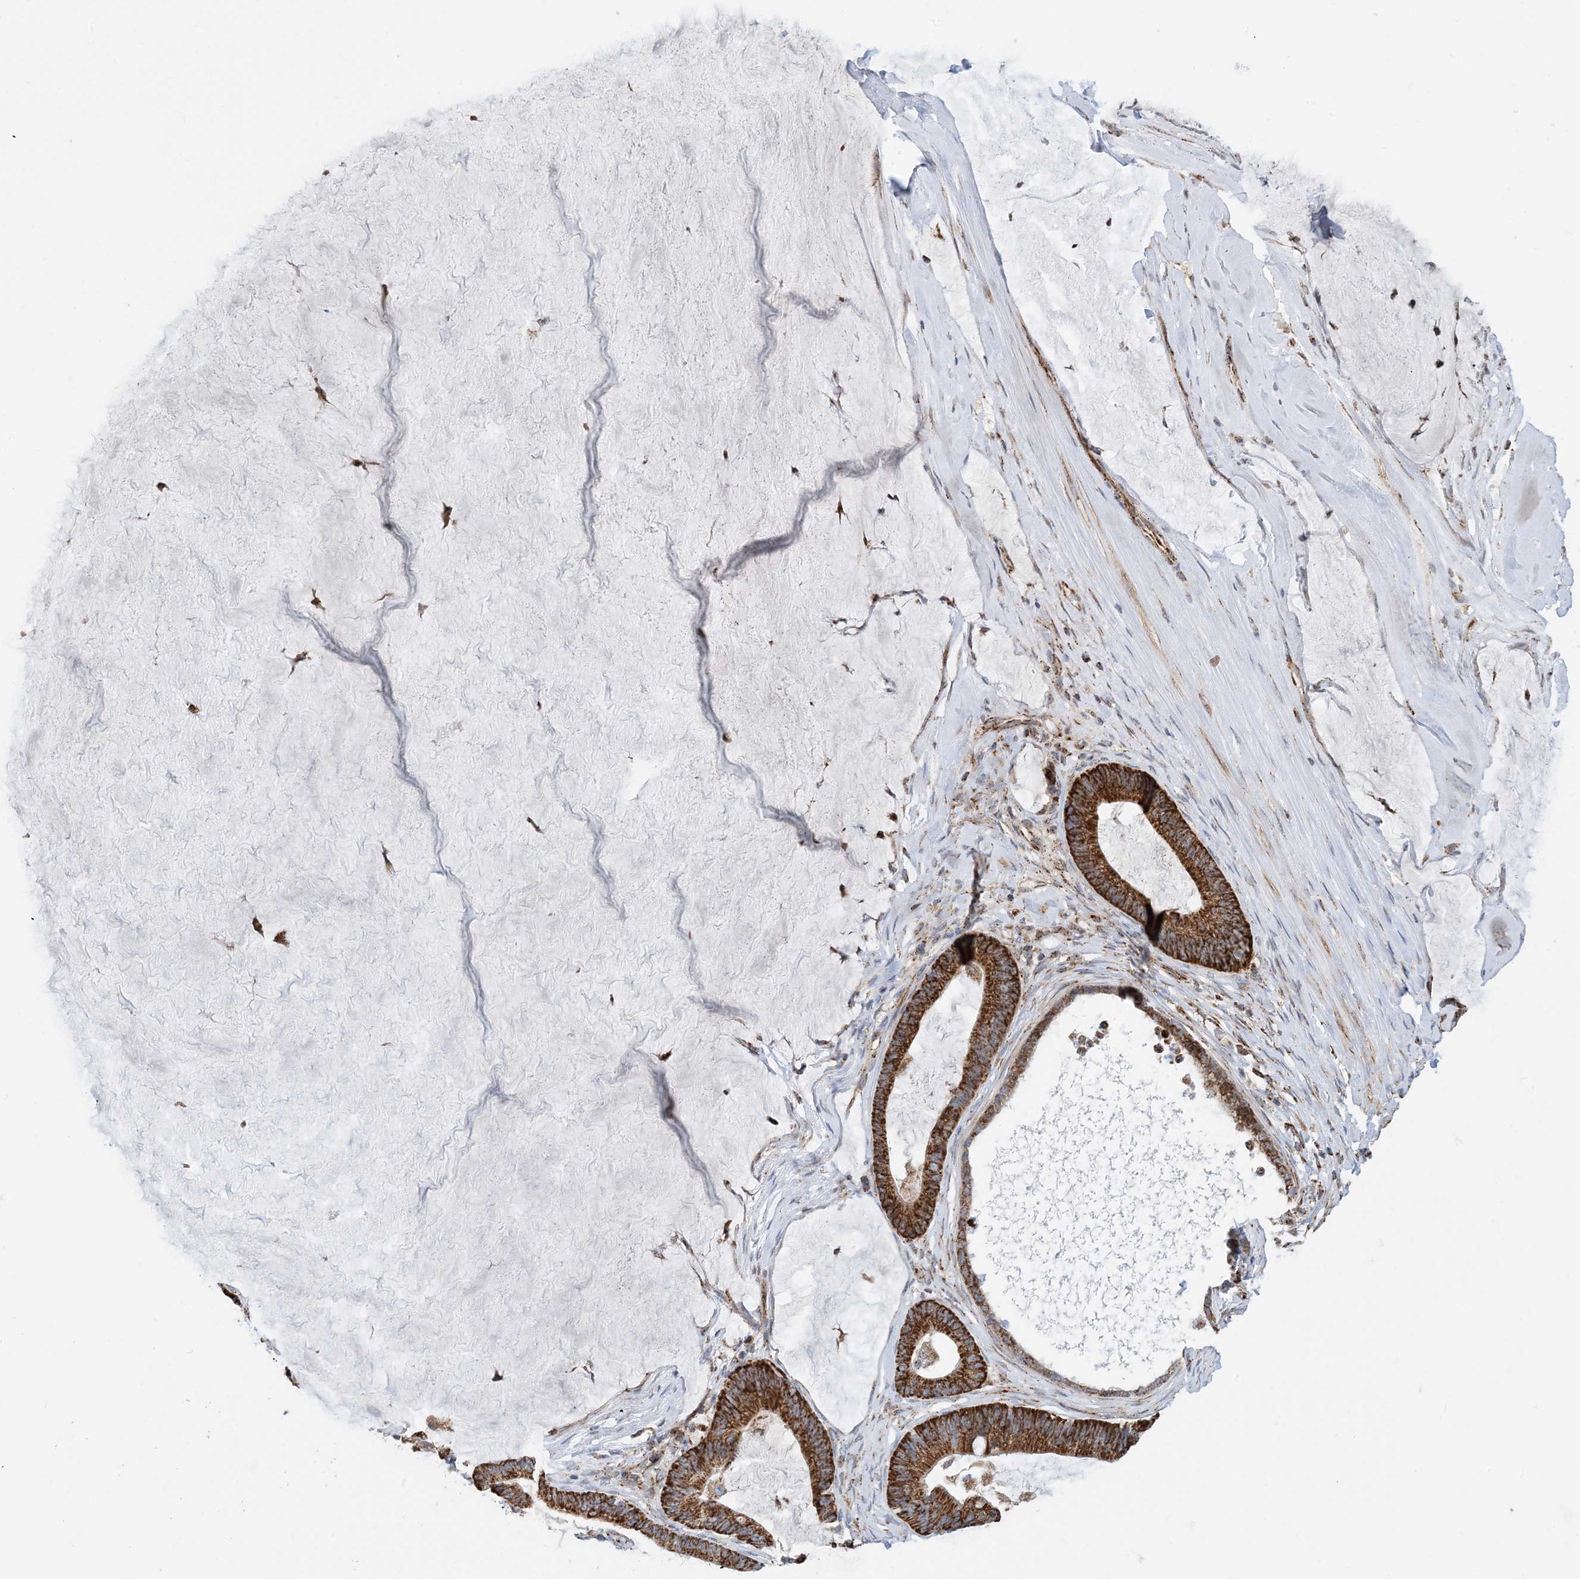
{"staining": {"intensity": "strong", "quantity": ">75%", "location": "cytoplasmic/membranous"}, "tissue": "ovarian cancer", "cell_type": "Tumor cells", "image_type": "cancer", "snomed": [{"axis": "morphology", "description": "Cystadenocarcinoma, mucinous, NOS"}, {"axis": "topography", "description": "Ovary"}], "caption": "A high amount of strong cytoplasmic/membranous staining is identified in about >75% of tumor cells in ovarian cancer (mucinous cystadenocarcinoma) tissue.", "gene": "PCDHGA1", "patient": {"sex": "female", "age": 61}}